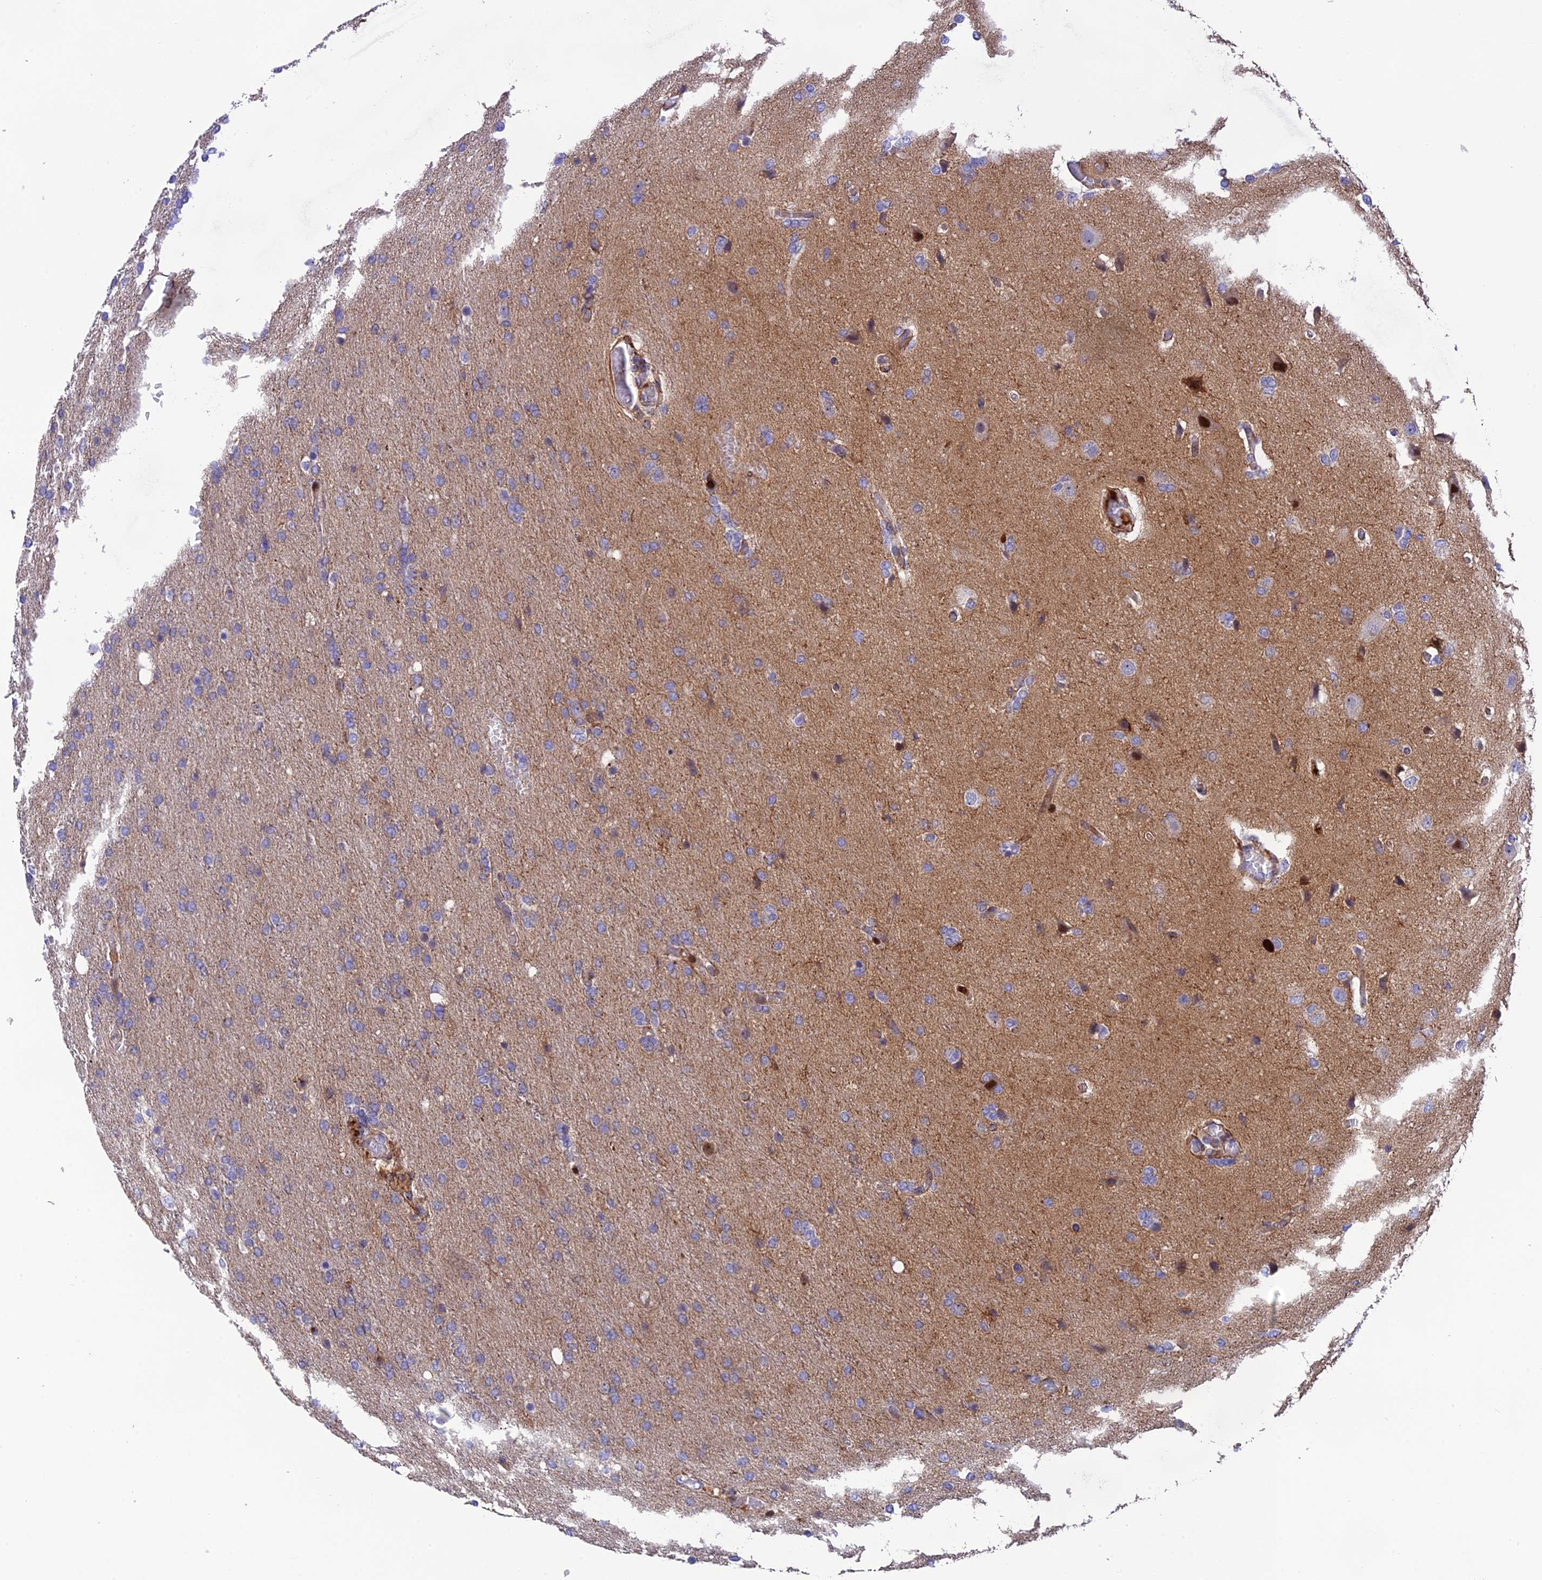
{"staining": {"intensity": "negative", "quantity": "none", "location": "none"}, "tissue": "glioma", "cell_type": "Tumor cells", "image_type": "cancer", "snomed": [{"axis": "morphology", "description": "Glioma, malignant, High grade"}, {"axis": "topography", "description": "Brain"}], "caption": "Histopathology image shows no protein staining in tumor cells of glioma tissue.", "gene": "CPSF4L", "patient": {"sex": "female", "age": 74}}